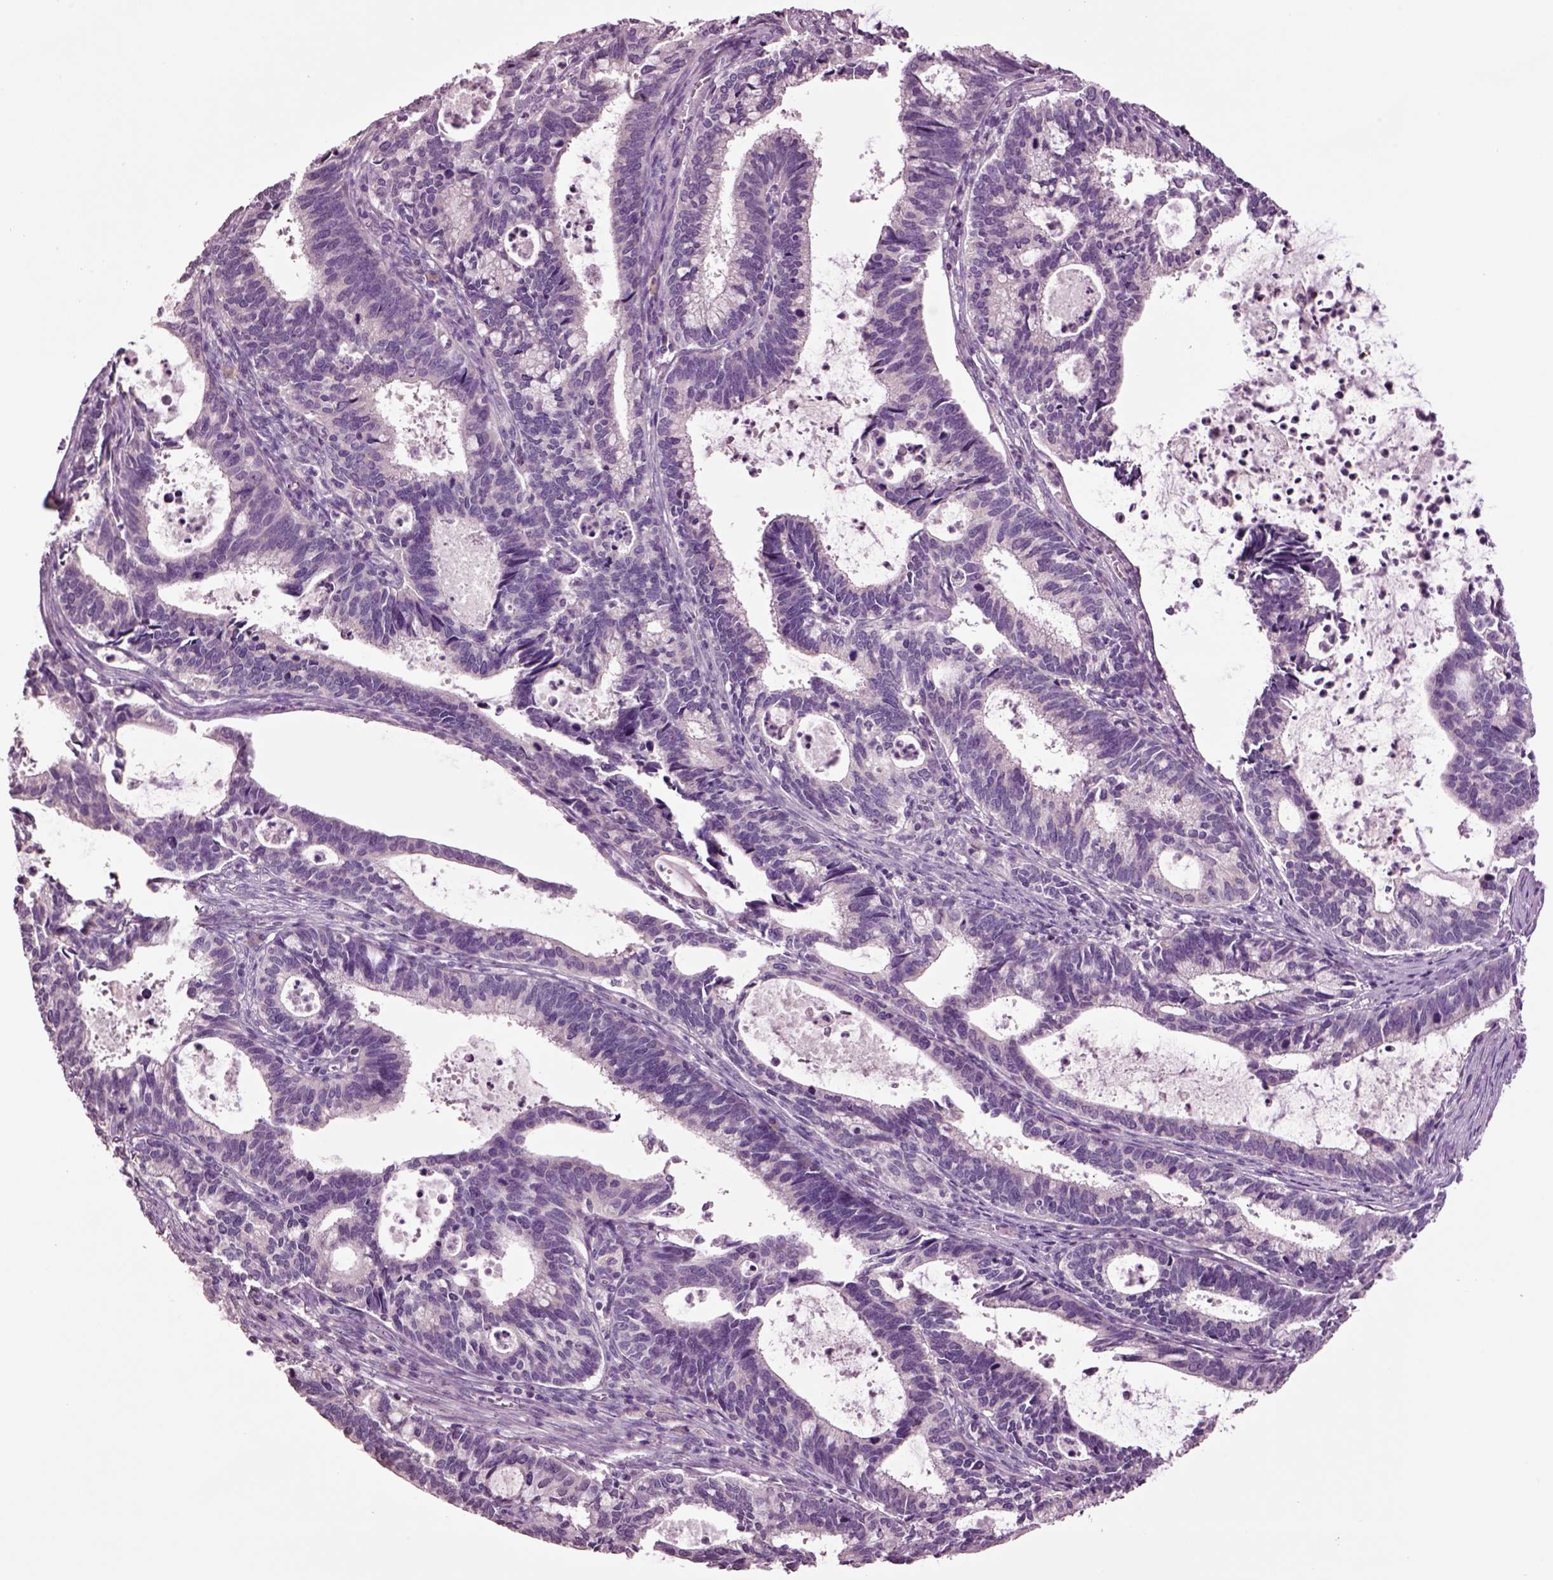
{"staining": {"intensity": "negative", "quantity": "none", "location": "none"}, "tissue": "cervical cancer", "cell_type": "Tumor cells", "image_type": "cancer", "snomed": [{"axis": "morphology", "description": "Adenocarcinoma, NOS"}, {"axis": "topography", "description": "Cervix"}], "caption": "IHC image of human cervical cancer (adenocarcinoma) stained for a protein (brown), which demonstrates no positivity in tumor cells.", "gene": "CLPSL1", "patient": {"sex": "female", "age": 42}}